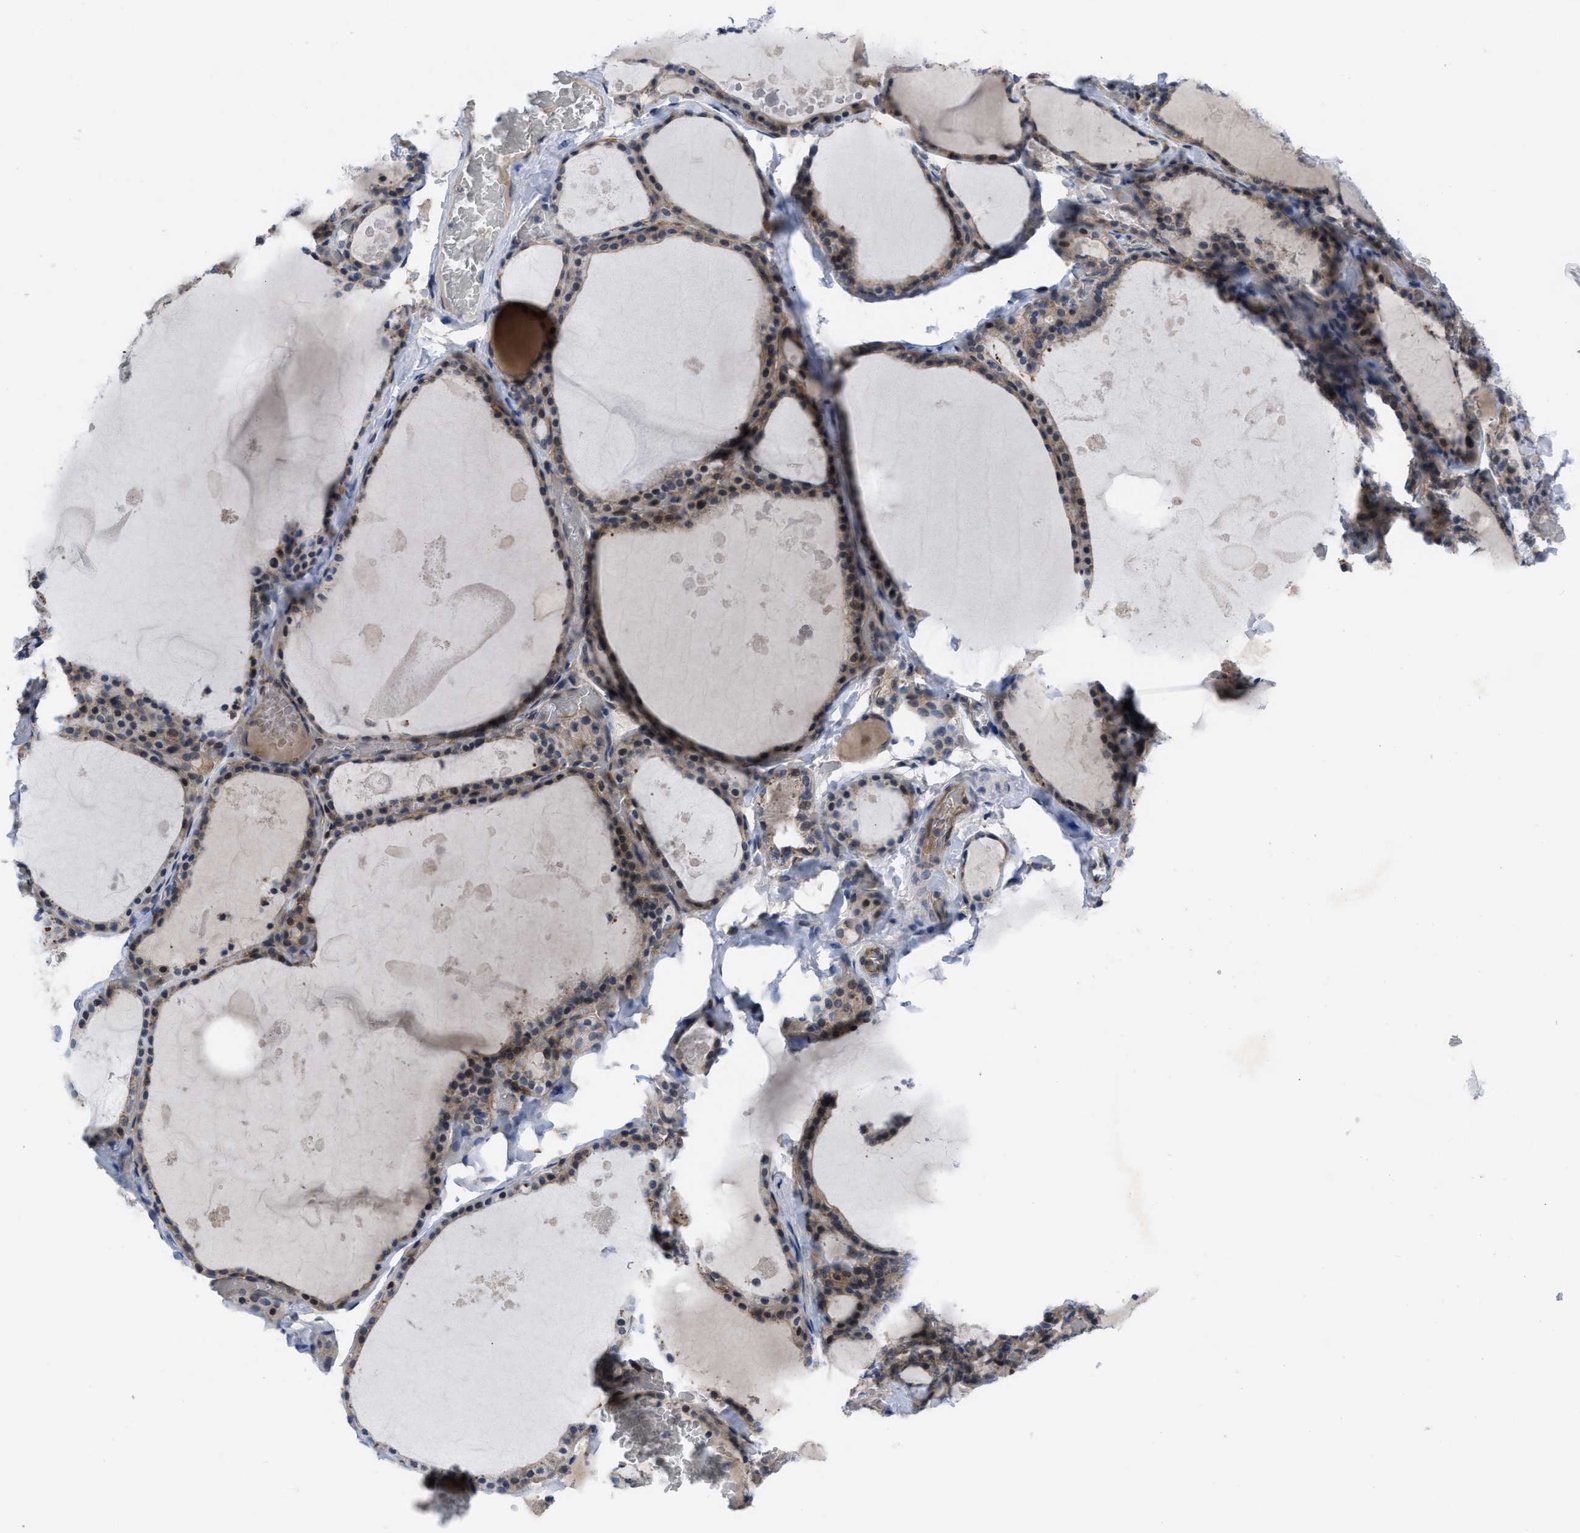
{"staining": {"intensity": "moderate", "quantity": ">75%", "location": "cytoplasmic/membranous"}, "tissue": "thyroid gland", "cell_type": "Glandular cells", "image_type": "normal", "snomed": [{"axis": "morphology", "description": "Normal tissue, NOS"}, {"axis": "topography", "description": "Thyroid gland"}], "caption": "Glandular cells display moderate cytoplasmic/membranous expression in approximately >75% of cells in benign thyroid gland. (DAB (3,3'-diaminobenzidine) = brown stain, brightfield microscopy at high magnification).", "gene": "IL17RE", "patient": {"sex": "male", "age": 56}}